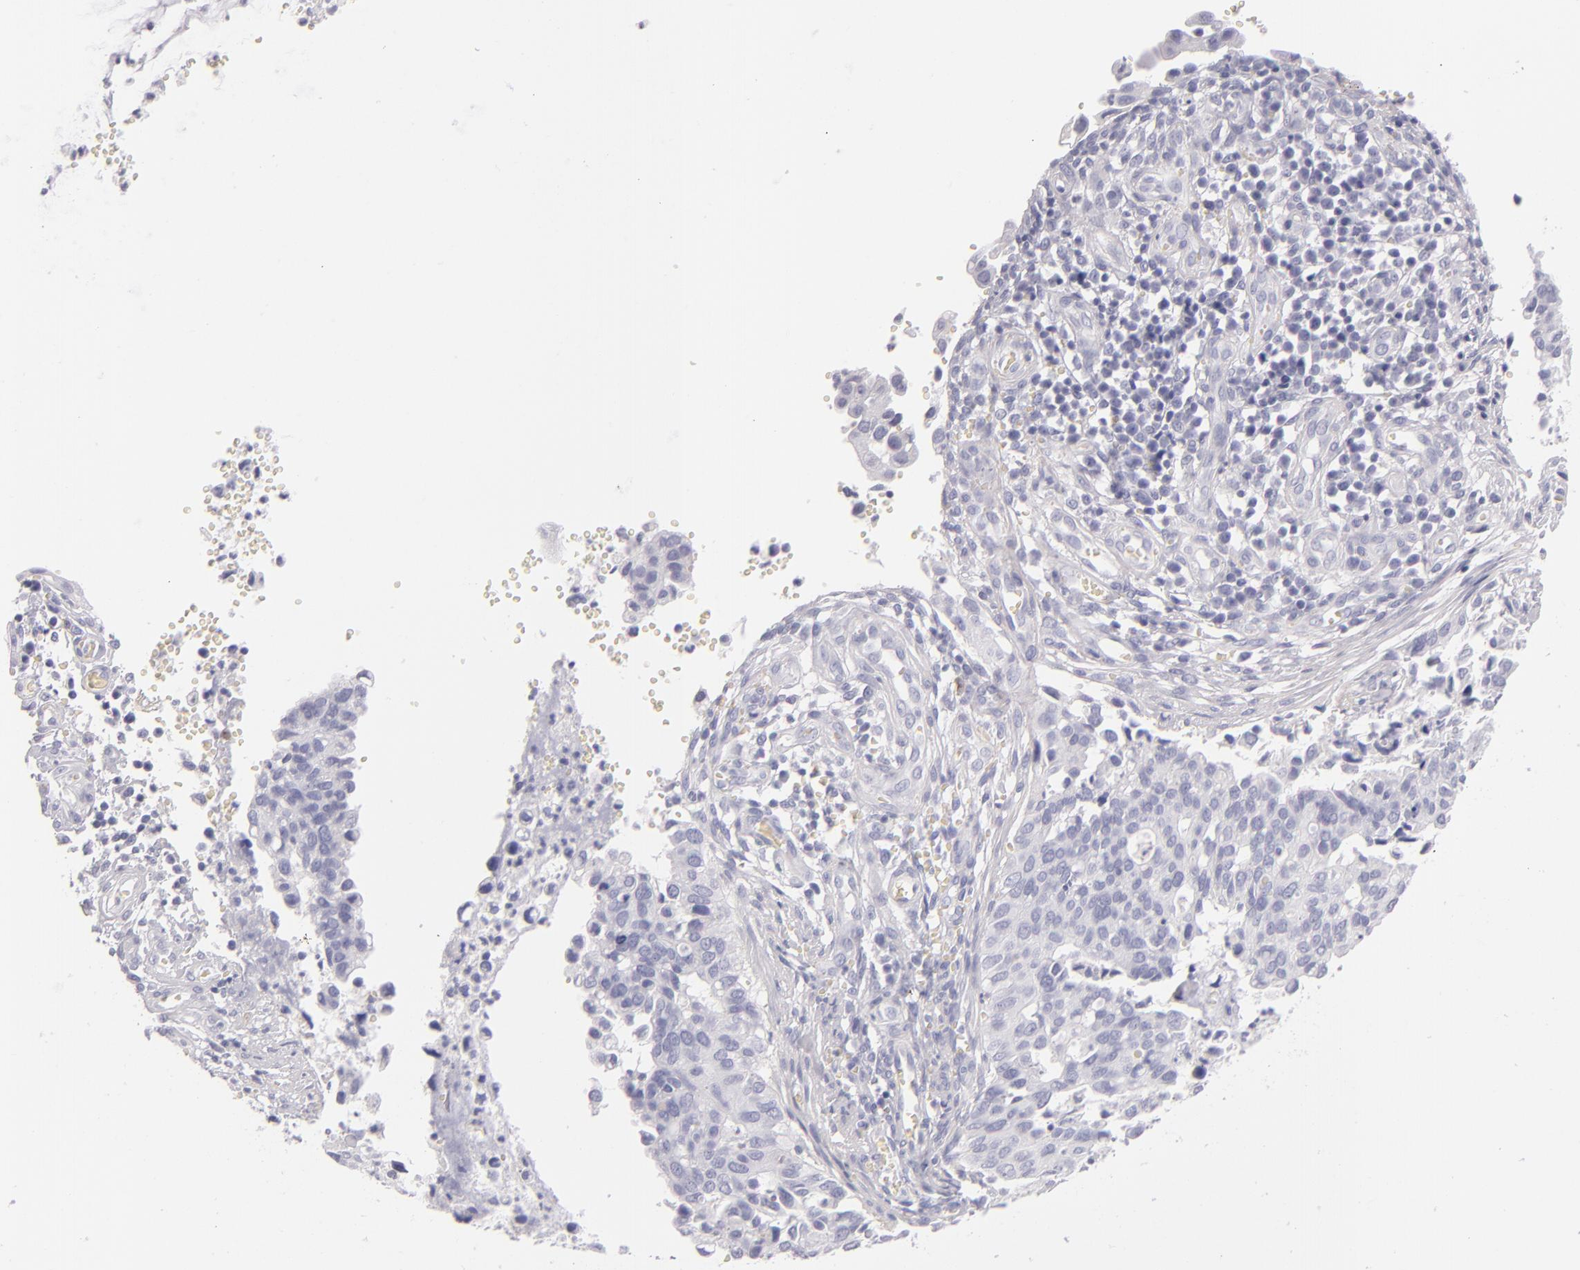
{"staining": {"intensity": "negative", "quantity": "none", "location": "none"}, "tissue": "cervical cancer", "cell_type": "Tumor cells", "image_type": "cancer", "snomed": [{"axis": "morphology", "description": "Normal tissue, NOS"}, {"axis": "morphology", "description": "Squamous cell carcinoma, NOS"}, {"axis": "topography", "description": "Cervix"}], "caption": "Immunohistochemical staining of human cervical cancer (squamous cell carcinoma) displays no significant positivity in tumor cells.", "gene": "CD207", "patient": {"sex": "female", "age": 45}}